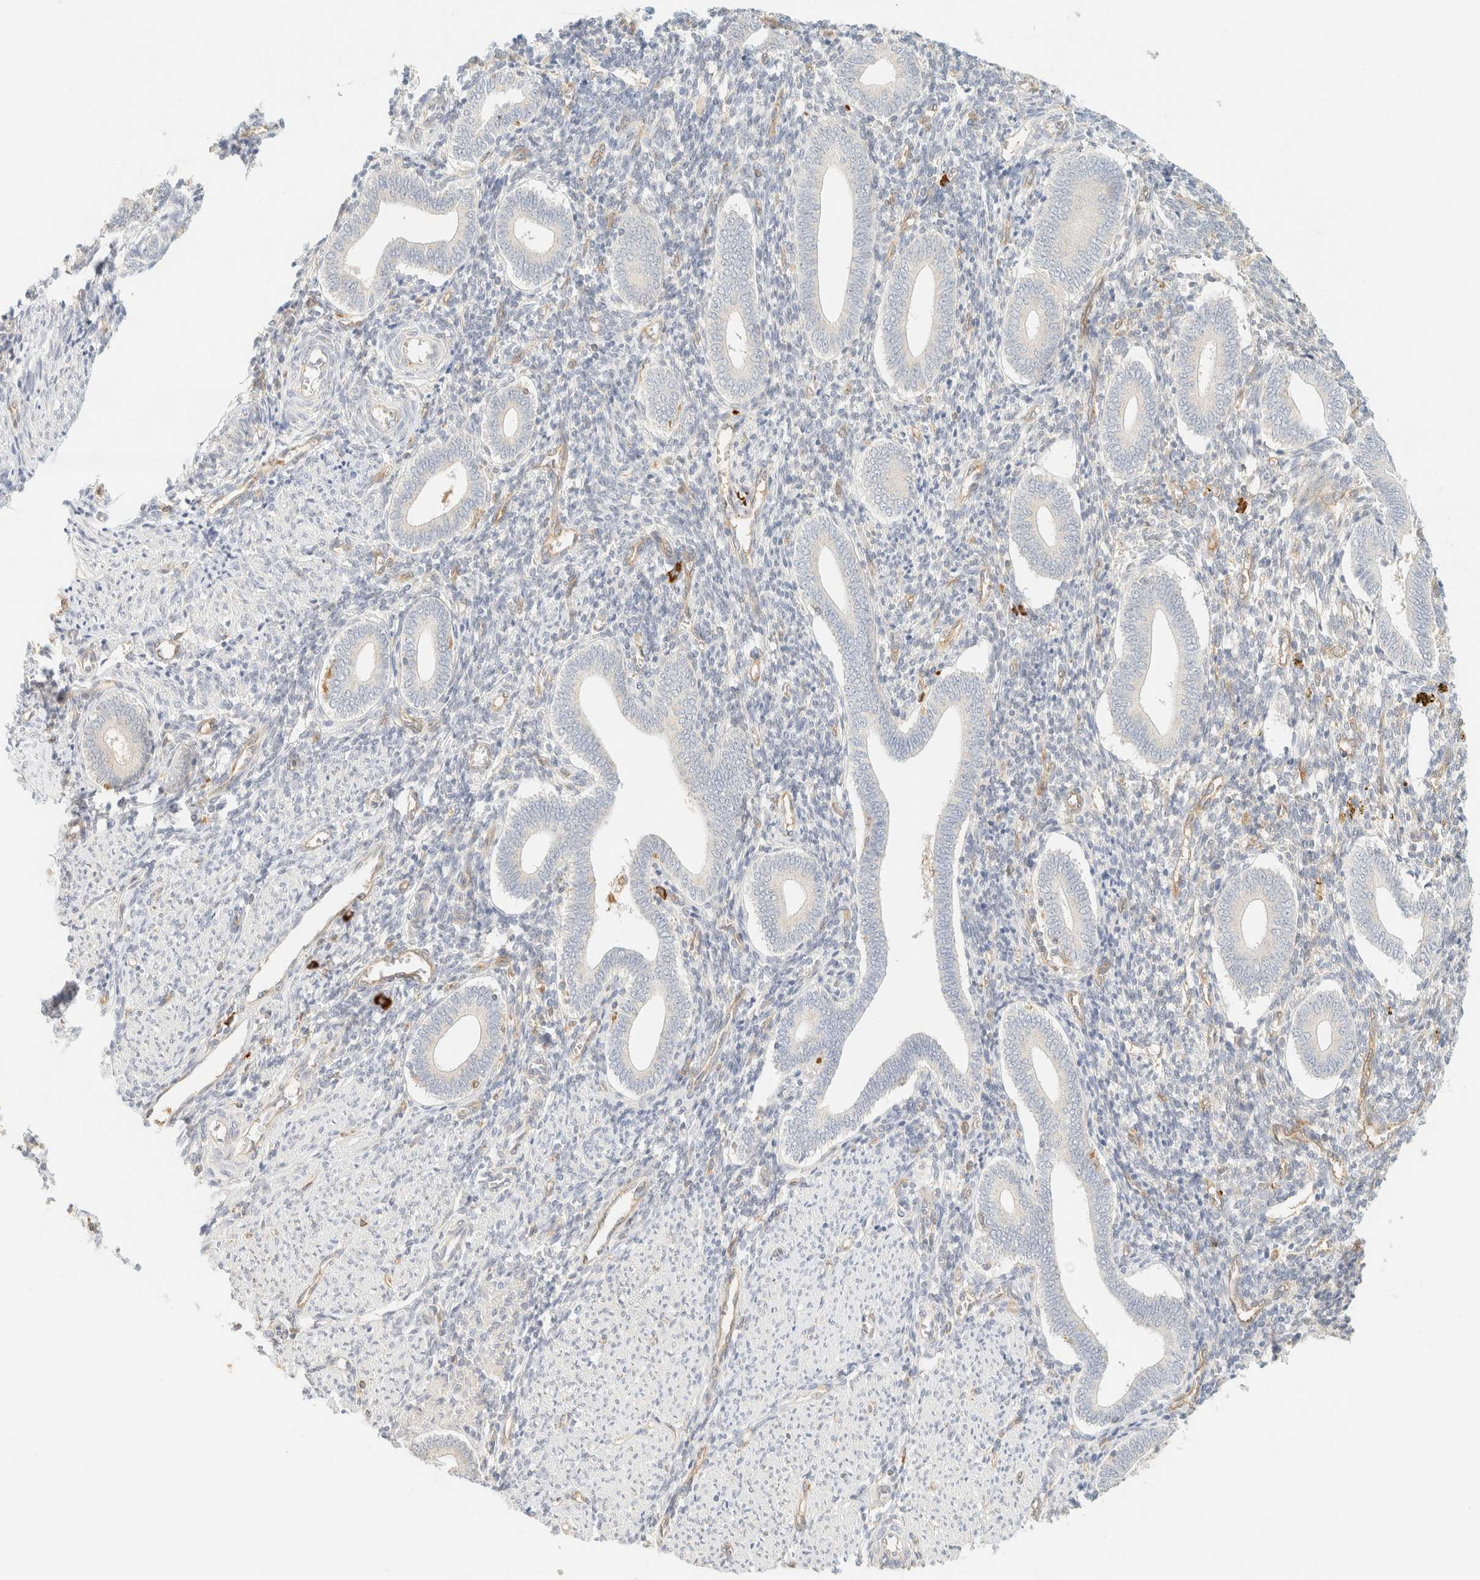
{"staining": {"intensity": "weak", "quantity": "<25%", "location": "cytoplasmic/membranous"}, "tissue": "endometrium", "cell_type": "Cells in endometrial stroma", "image_type": "normal", "snomed": [{"axis": "morphology", "description": "Normal tissue, NOS"}, {"axis": "topography", "description": "Uterus"}, {"axis": "topography", "description": "Endometrium"}], "caption": "This is an immunohistochemistry (IHC) micrograph of benign endometrium. There is no staining in cells in endometrial stroma.", "gene": "FHOD1", "patient": {"sex": "female", "age": 33}}